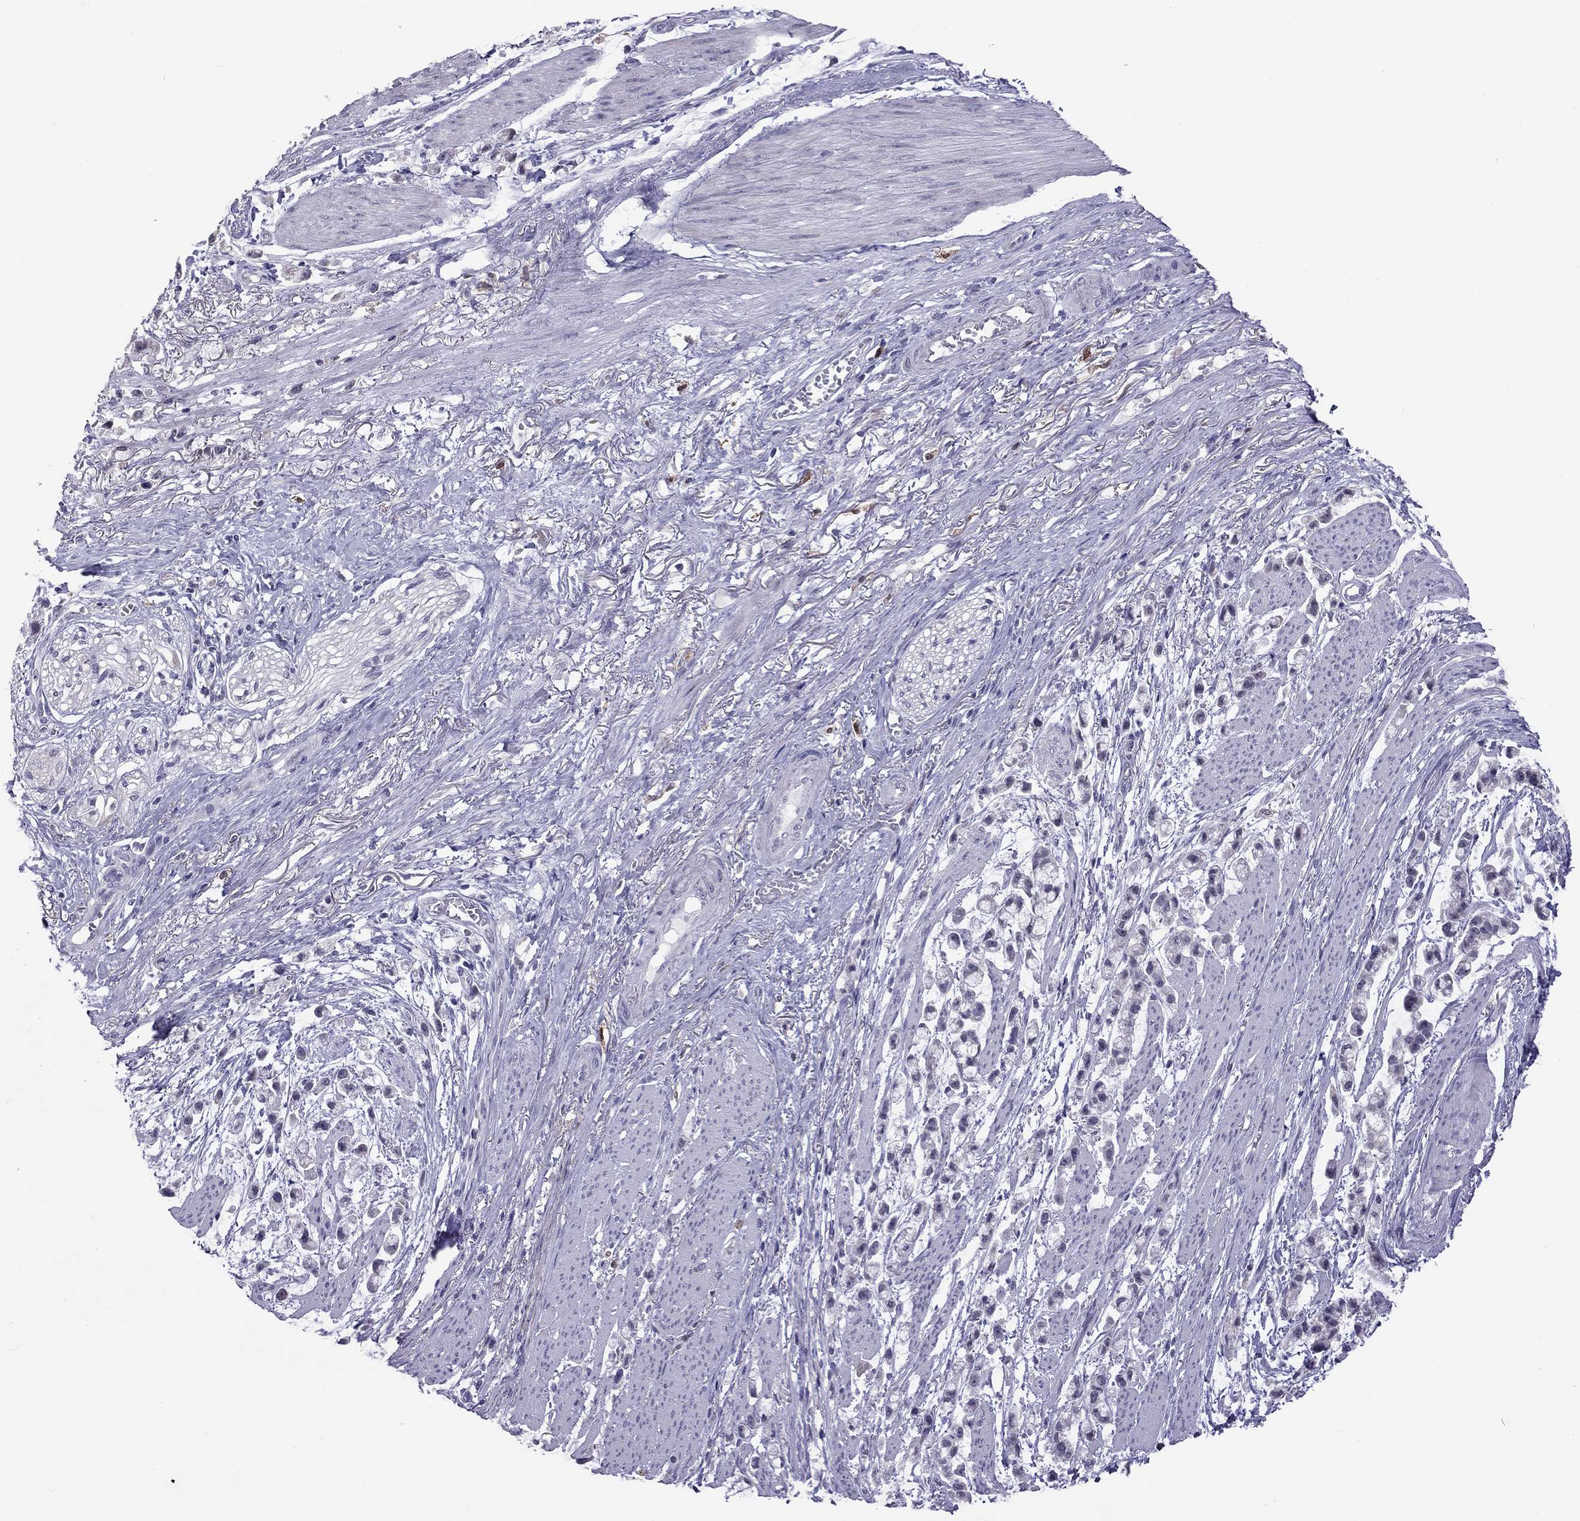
{"staining": {"intensity": "negative", "quantity": "none", "location": "none"}, "tissue": "stomach cancer", "cell_type": "Tumor cells", "image_type": "cancer", "snomed": [{"axis": "morphology", "description": "Adenocarcinoma, NOS"}, {"axis": "topography", "description": "Stomach"}], "caption": "DAB (3,3'-diaminobenzidine) immunohistochemical staining of human adenocarcinoma (stomach) shows no significant positivity in tumor cells.", "gene": "PPP1R3A", "patient": {"sex": "female", "age": 81}}